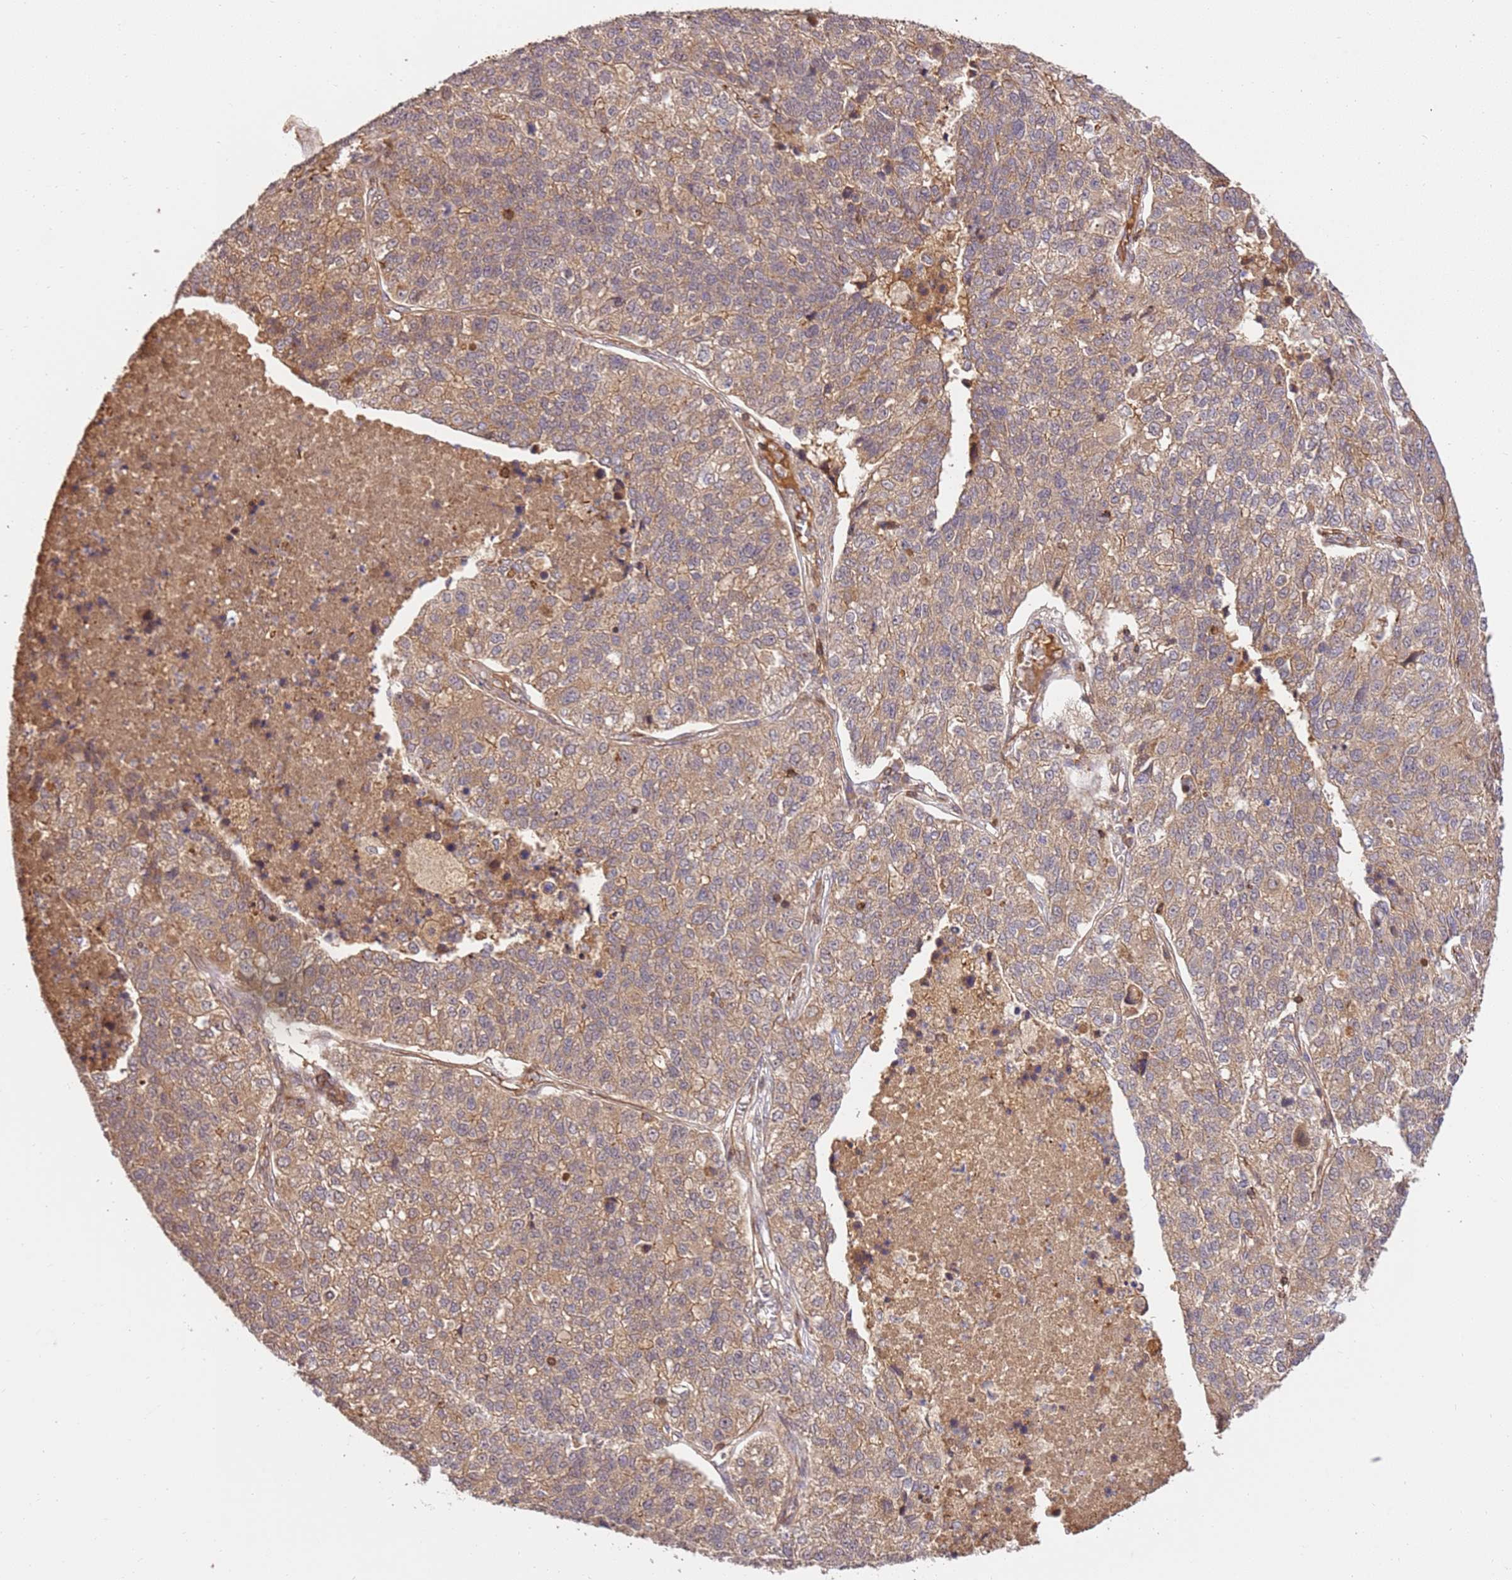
{"staining": {"intensity": "weak", "quantity": ">75%", "location": "cytoplasmic/membranous"}, "tissue": "lung cancer", "cell_type": "Tumor cells", "image_type": "cancer", "snomed": [{"axis": "morphology", "description": "Adenocarcinoma, NOS"}, {"axis": "topography", "description": "Lung"}], "caption": "Immunohistochemical staining of lung adenocarcinoma demonstrates weak cytoplasmic/membranous protein expression in about >75% of tumor cells.", "gene": "KATNAL2", "patient": {"sex": "male", "age": 49}}